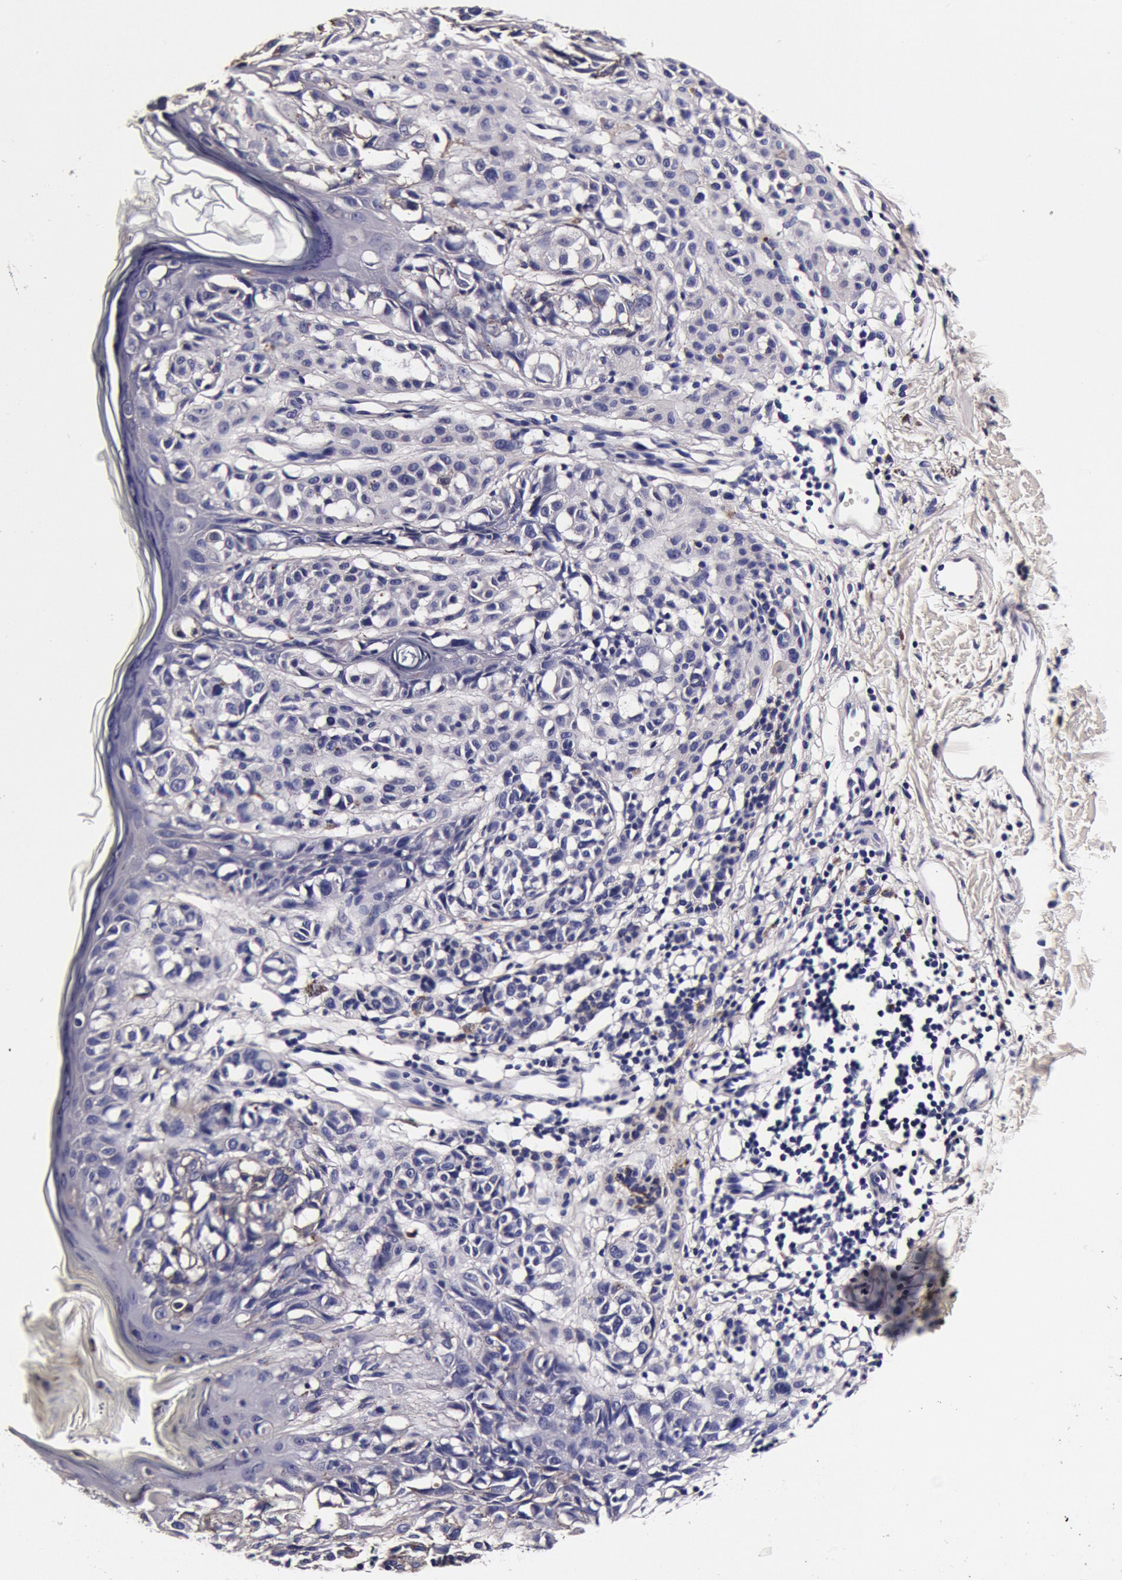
{"staining": {"intensity": "negative", "quantity": "none", "location": "none"}, "tissue": "melanoma", "cell_type": "Tumor cells", "image_type": "cancer", "snomed": [{"axis": "morphology", "description": "Malignant melanoma, NOS"}, {"axis": "topography", "description": "Skin"}], "caption": "Tumor cells show no significant protein expression in melanoma.", "gene": "CCDC22", "patient": {"sex": "male", "age": 40}}